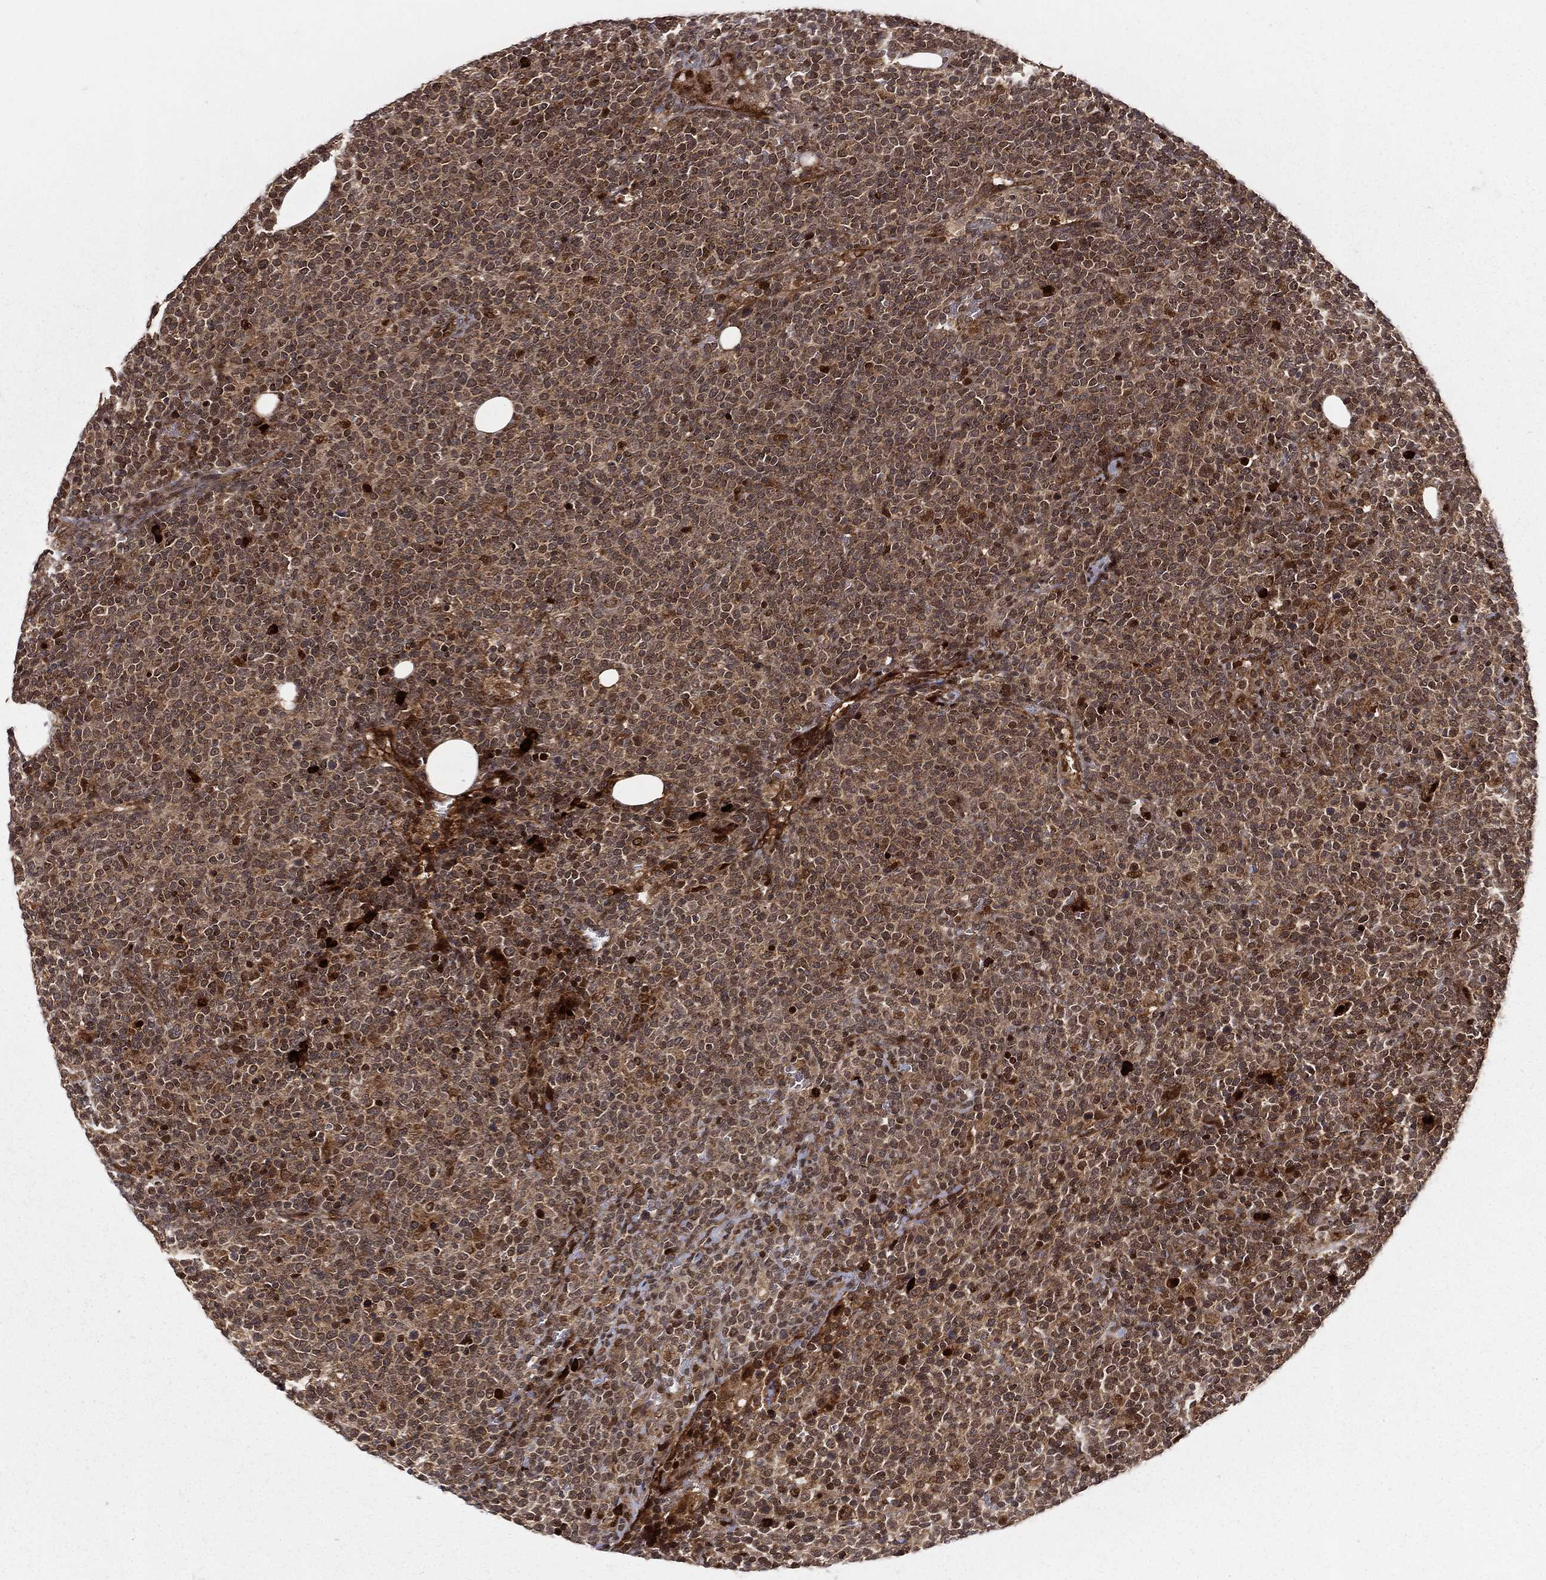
{"staining": {"intensity": "strong", "quantity": "25%-75%", "location": "cytoplasmic/membranous,nuclear"}, "tissue": "lymphoma", "cell_type": "Tumor cells", "image_type": "cancer", "snomed": [{"axis": "morphology", "description": "Malignant lymphoma, non-Hodgkin's type, High grade"}, {"axis": "topography", "description": "Lymph node"}], "caption": "IHC staining of malignant lymphoma, non-Hodgkin's type (high-grade), which exhibits high levels of strong cytoplasmic/membranous and nuclear positivity in about 25%-75% of tumor cells indicating strong cytoplasmic/membranous and nuclear protein expression. The staining was performed using DAB (brown) for protein detection and nuclei were counterstained in hematoxylin (blue).", "gene": "MDM2", "patient": {"sex": "male", "age": 61}}